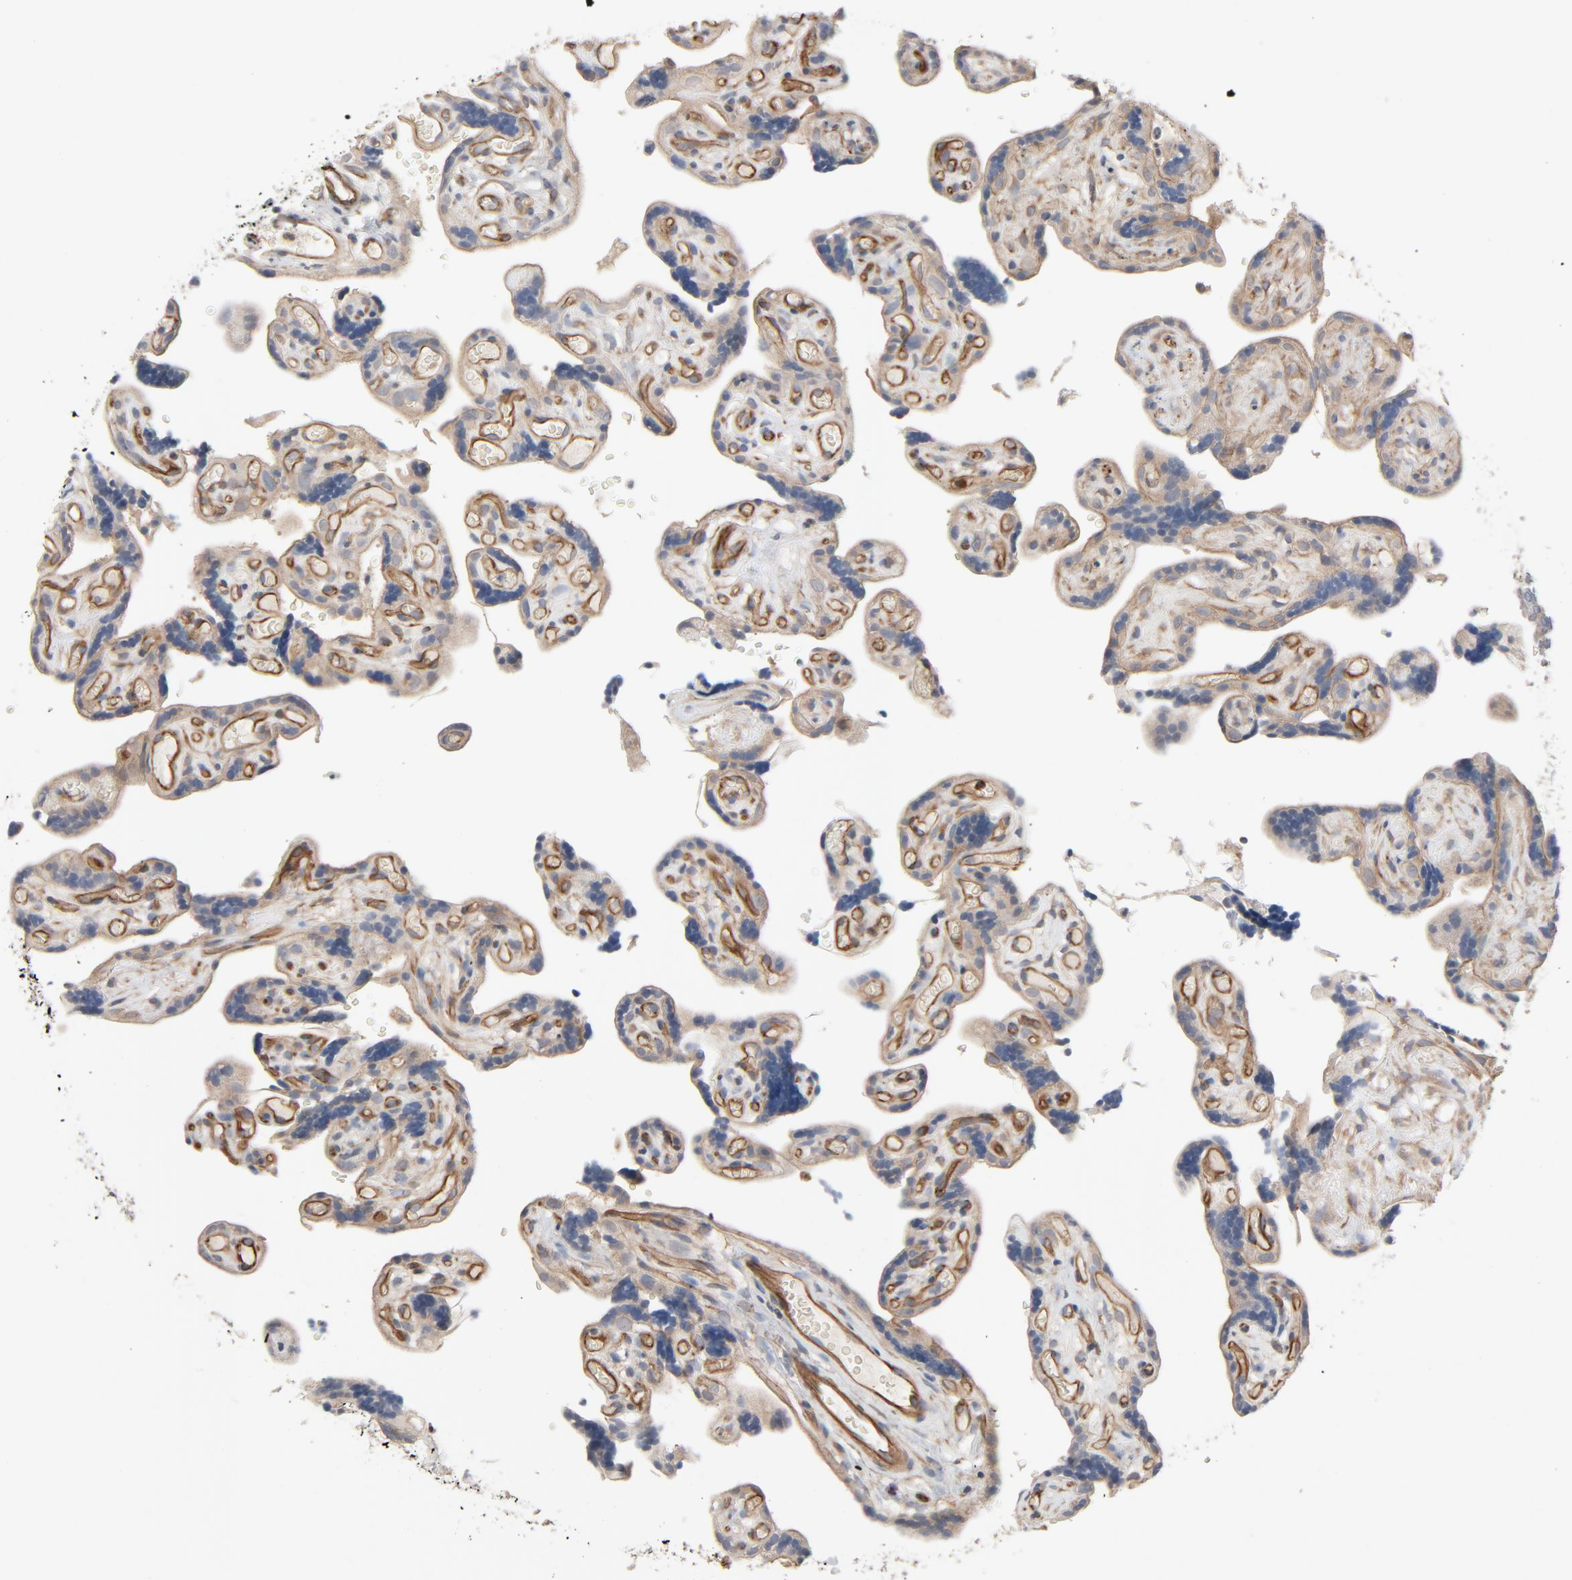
{"staining": {"intensity": "moderate", "quantity": ">75%", "location": "cytoplasmic/membranous"}, "tissue": "placenta", "cell_type": "Decidual cells", "image_type": "normal", "snomed": [{"axis": "morphology", "description": "Normal tissue, NOS"}, {"axis": "topography", "description": "Placenta"}], "caption": "DAB (3,3'-diaminobenzidine) immunohistochemical staining of benign placenta reveals moderate cytoplasmic/membranous protein positivity in about >75% of decidual cells. (Stains: DAB in brown, nuclei in blue, Microscopy: brightfield microscopy at high magnification).", "gene": "TRIOBP", "patient": {"sex": "female", "age": 30}}